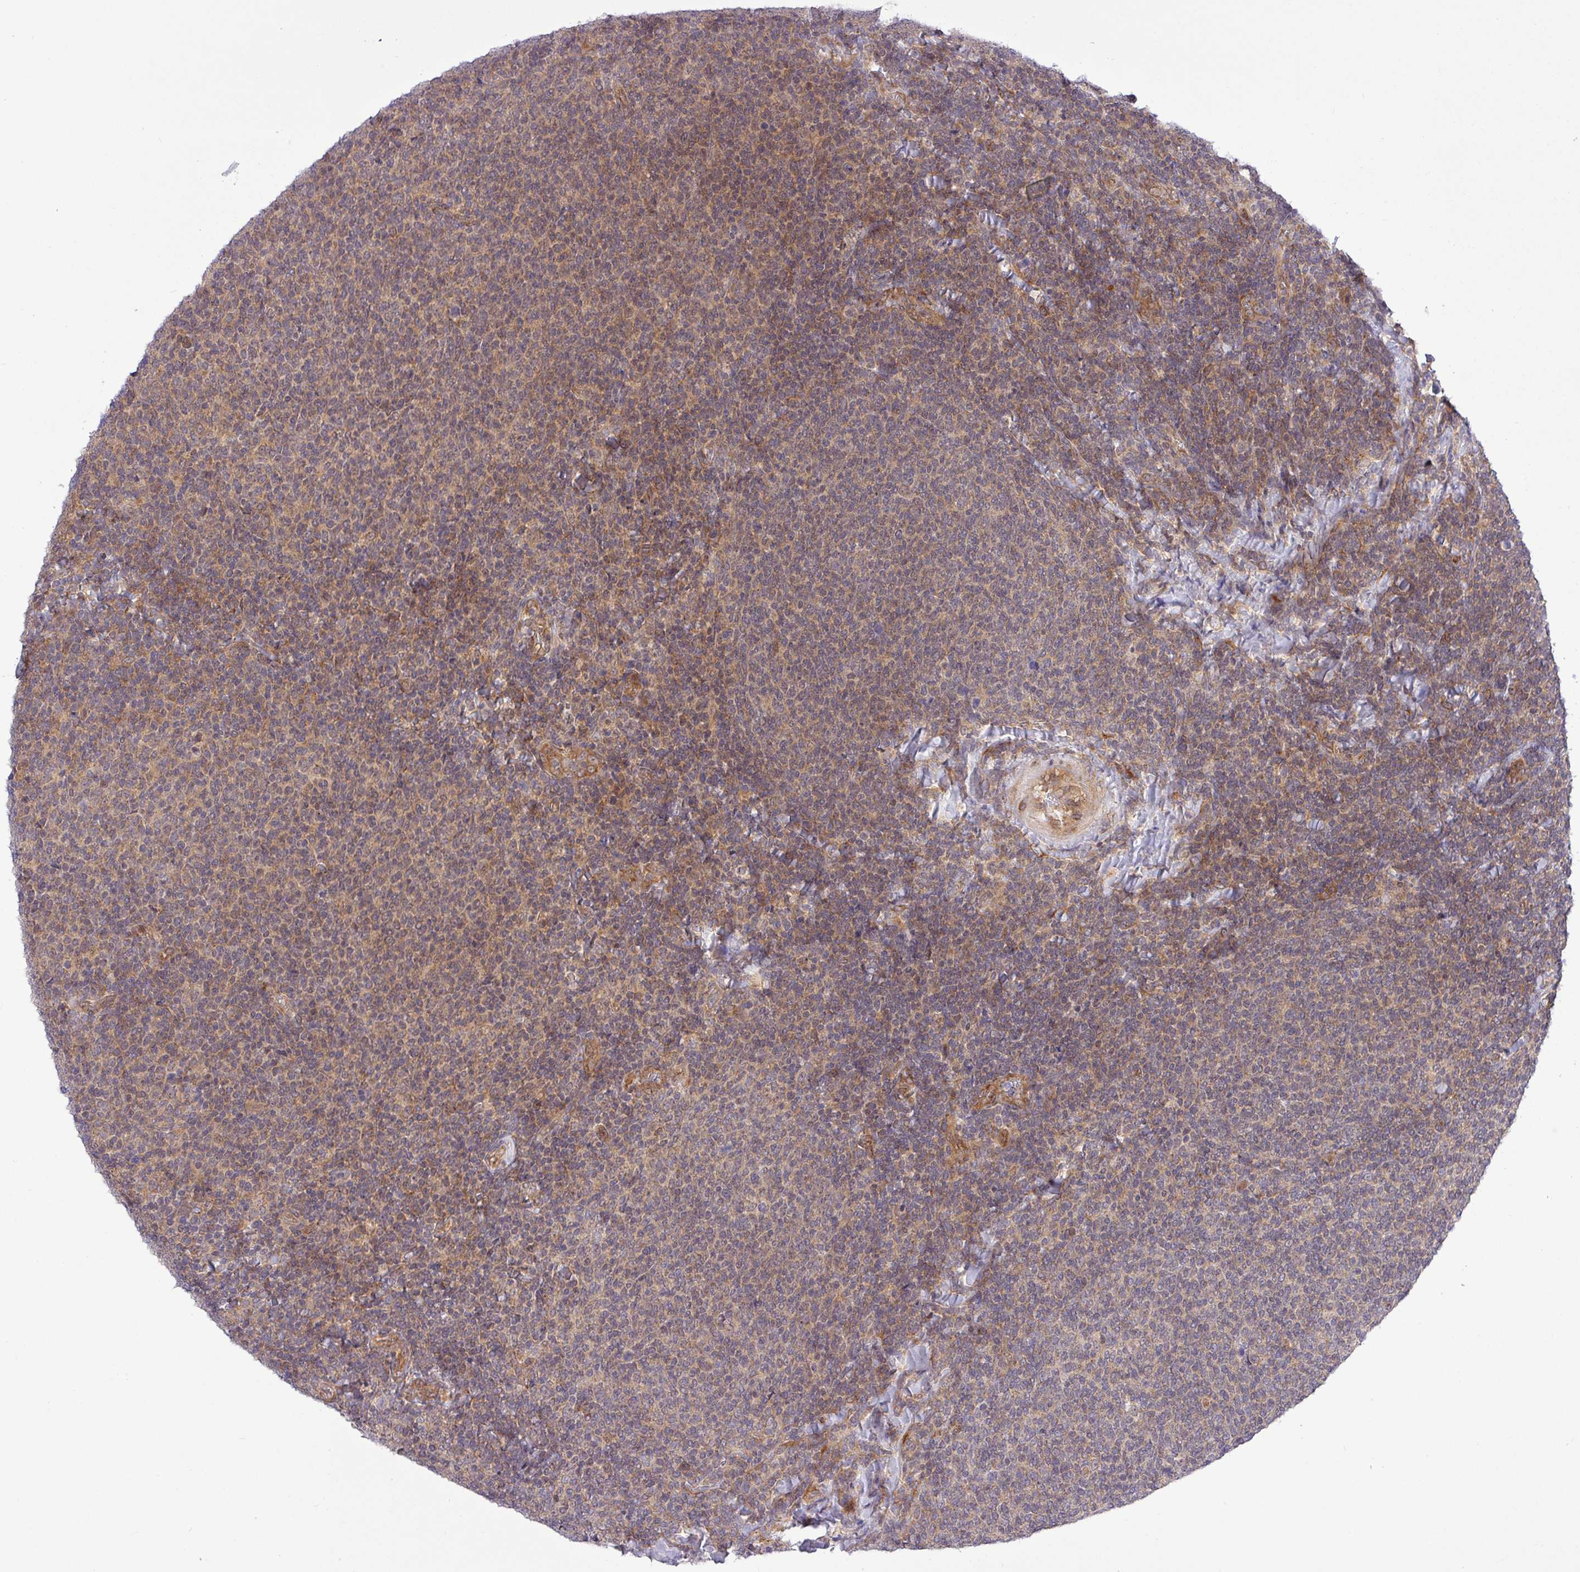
{"staining": {"intensity": "weak", "quantity": "25%-75%", "location": "cytoplasmic/membranous"}, "tissue": "lymphoma", "cell_type": "Tumor cells", "image_type": "cancer", "snomed": [{"axis": "morphology", "description": "Malignant lymphoma, non-Hodgkin's type, Low grade"}, {"axis": "topography", "description": "Lymph node"}], "caption": "Lymphoma stained with DAB (3,3'-diaminobenzidine) immunohistochemistry (IHC) demonstrates low levels of weak cytoplasmic/membranous positivity in approximately 25%-75% of tumor cells.", "gene": "FAM222B", "patient": {"sex": "male", "age": 52}}